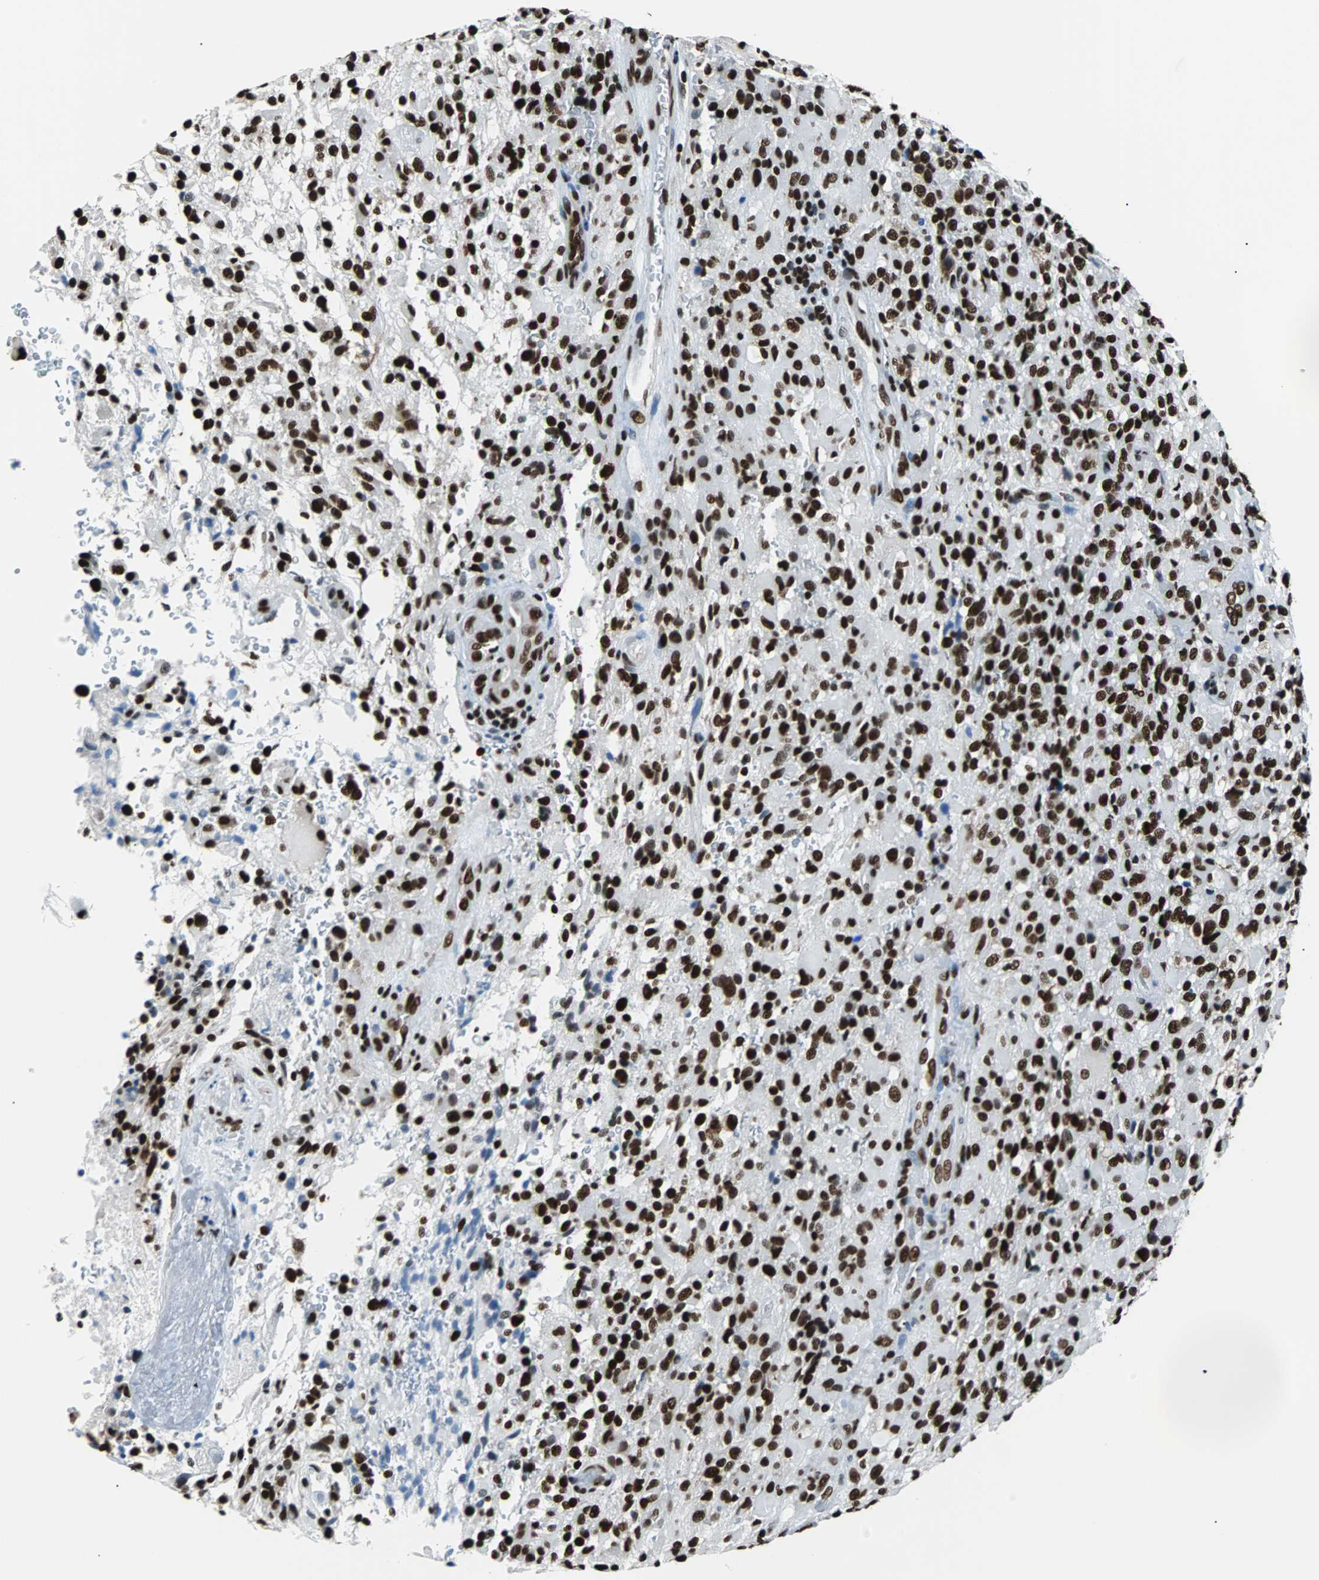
{"staining": {"intensity": "strong", "quantity": ">75%", "location": "nuclear"}, "tissue": "glioma", "cell_type": "Tumor cells", "image_type": "cancer", "snomed": [{"axis": "morphology", "description": "Glioma, malignant, High grade"}, {"axis": "topography", "description": "Brain"}], "caption": "This histopathology image shows glioma stained with IHC to label a protein in brown. The nuclear of tumor cells show strong positivity for the protein. Nuclei are counter-stained blue.", "gene": "FUBP1", "patient": {"sex": "male", "age": 71}}